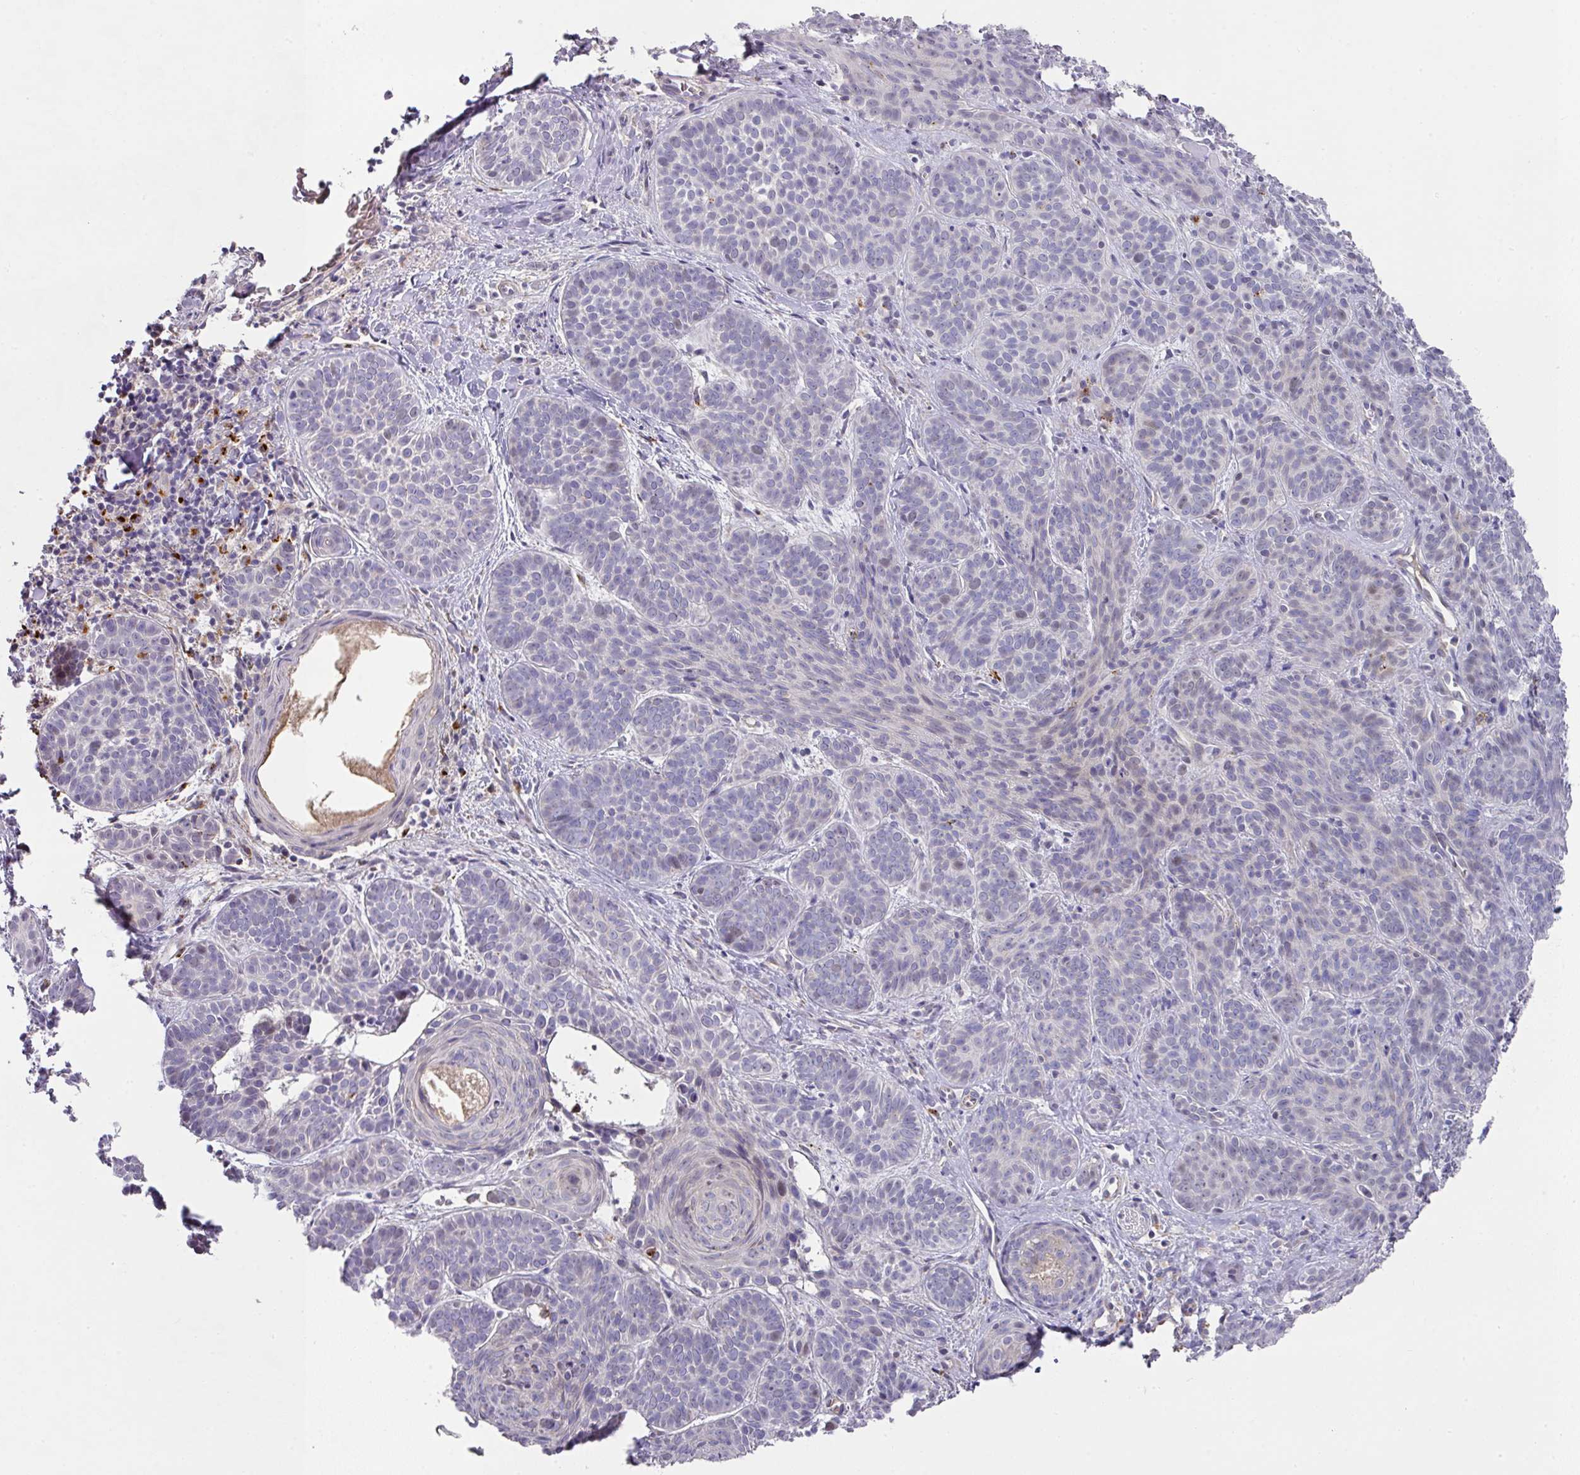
{"staining": {"intensity": "negative", "quantity": "none", "location": "none"}, "tissue": "skin cancer", "cell_type": "Tumor cells", "image_type": "cancer", "snomed": [{"axis": "morphology", "description": "Basal cell carcinoma"}, {"axis": "topography", "description": "Skin"}], "caption": "Tumor cells are negative for brown protein staining in skin basal cell carcinoma.", "gene": "TARM1", "patient": {"sex": "male", "age": 85}}